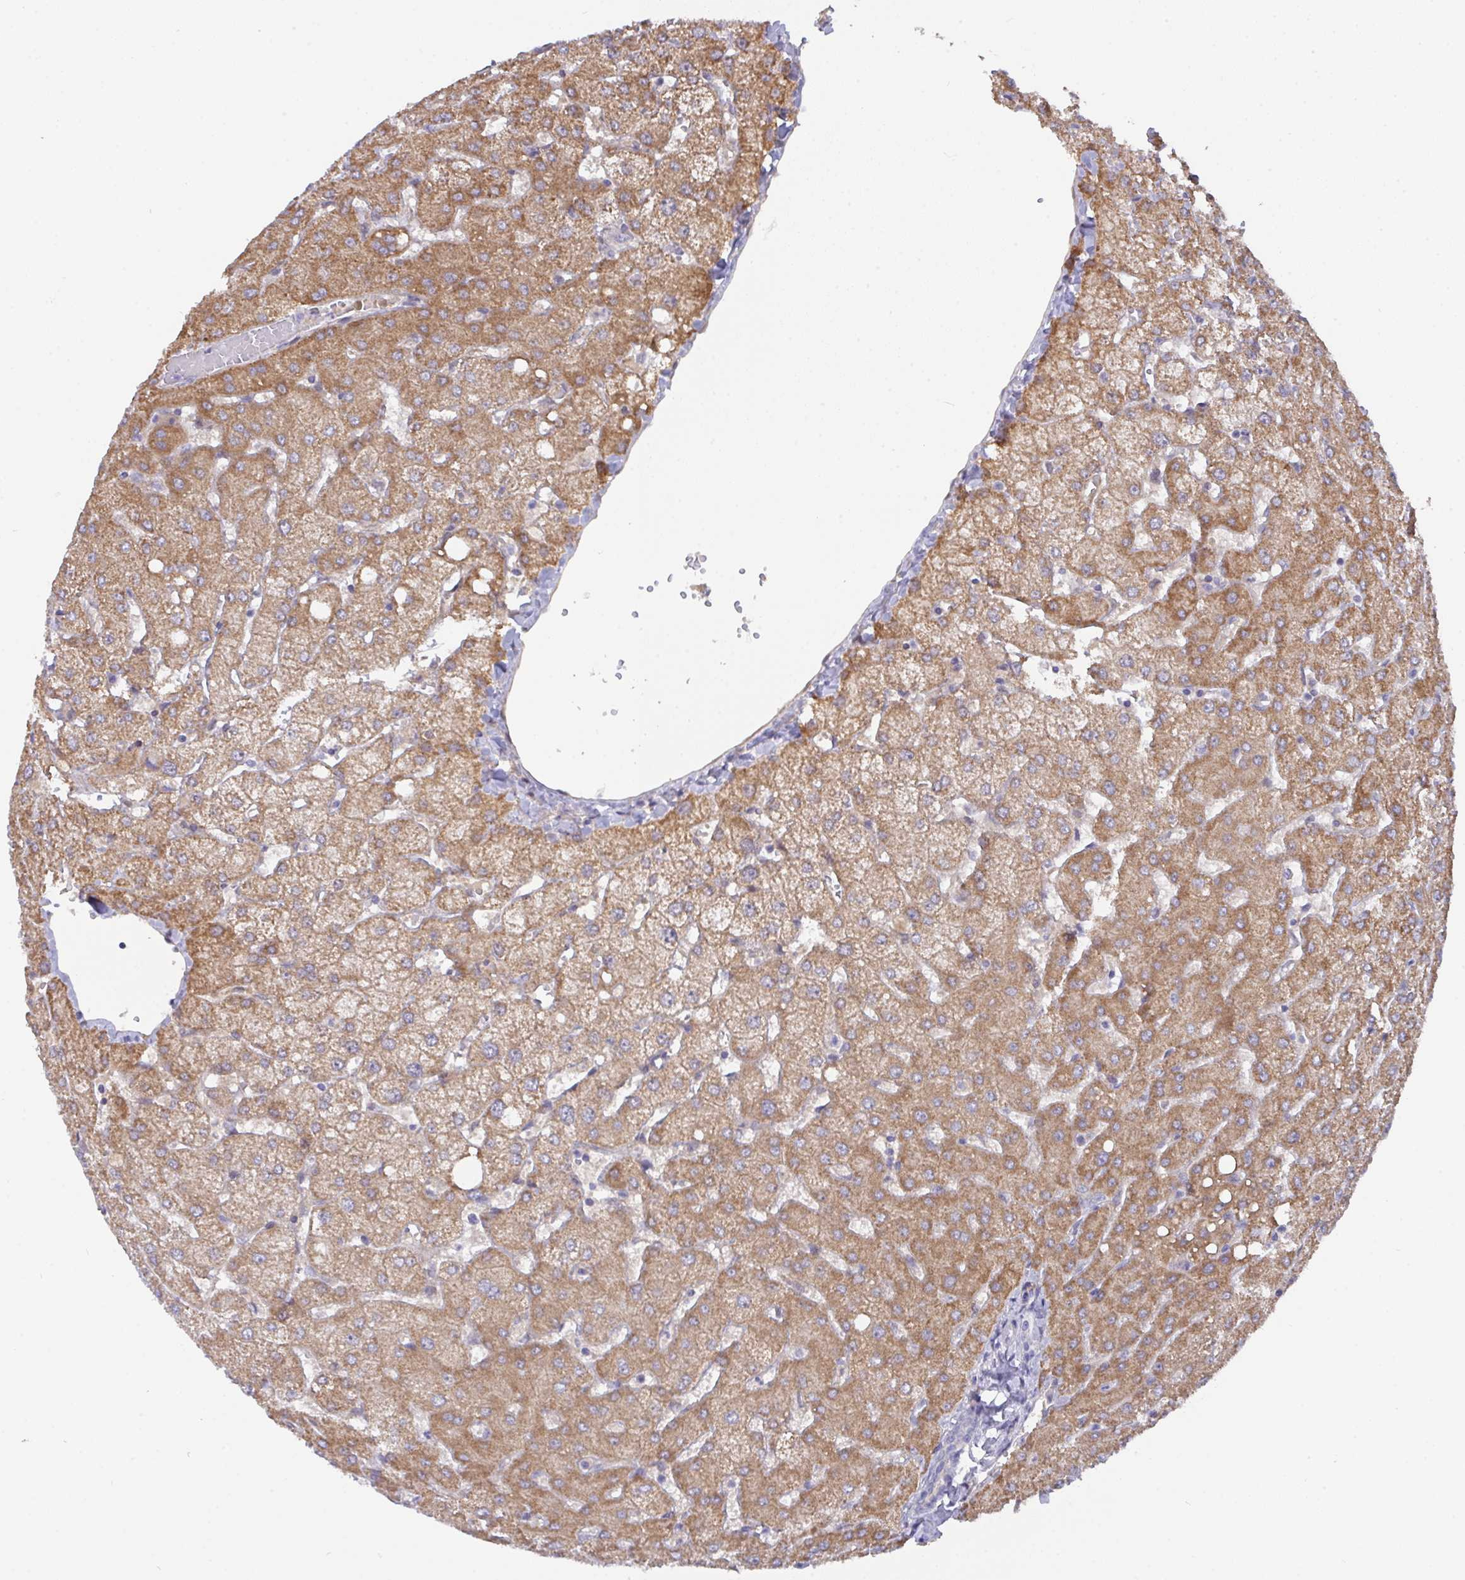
{"staining": {"intensity": "negative", "quantity": "none", "location": "none"}, "tissue": "liver", "cell_type": "Cholangiocytes", "image_type": "normal", "snomed": [{"axis": "morphology", "description": "Normal tissue, NOS"}, {"axis": "topography", "description": "Liver"}], "caption": "Immunohistochemistry of benign liver shows no staining in cholangiocytes.", "gene": "L3HYPDH", "patient": {"sex": "female", "age": 54}}